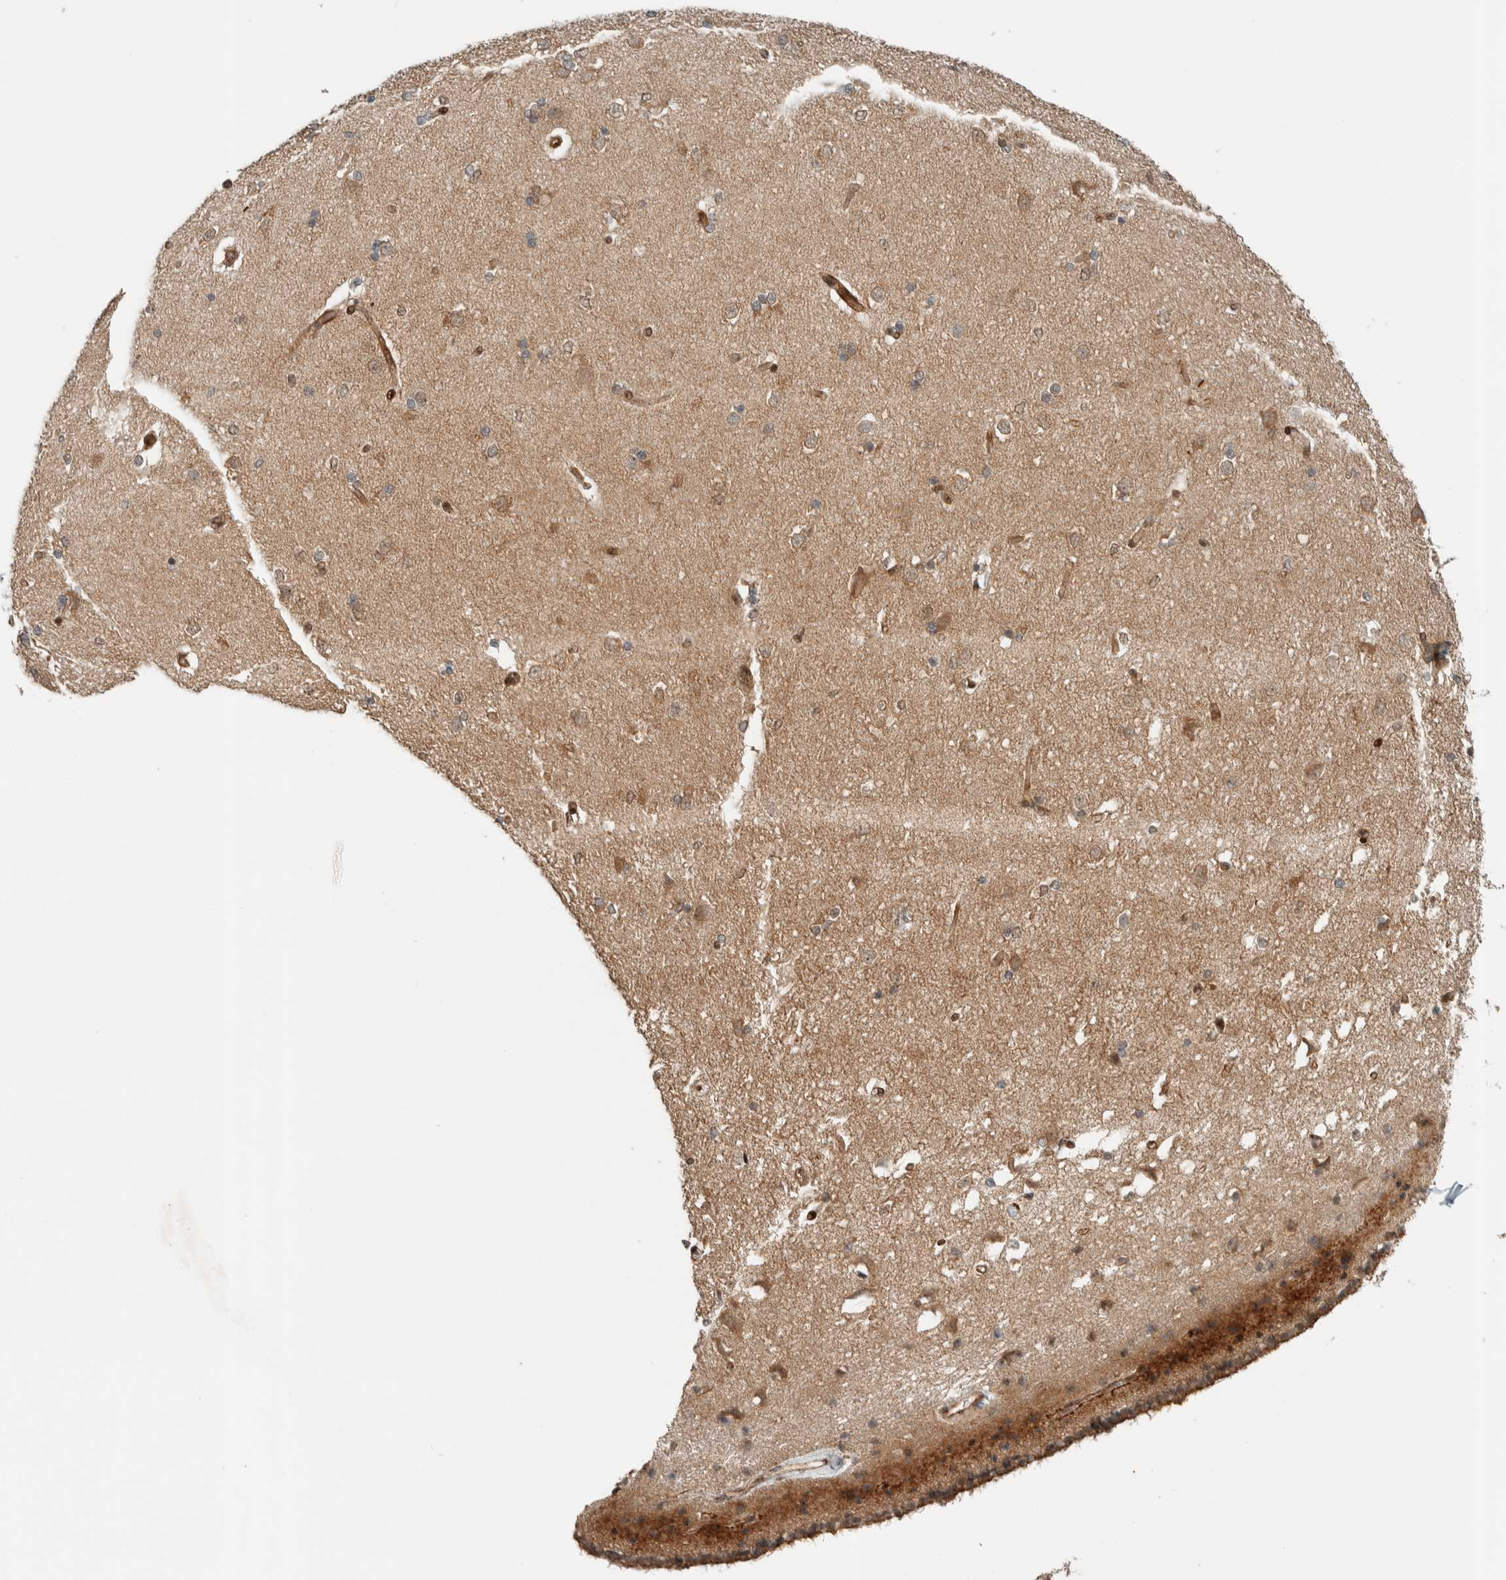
{"staining": {"intensity": "moderate", "quantity": "<25%", "location": "cytoplasmic/membranous"}, "tissue": "caudate", "cell_type": "Glial cells", "image_type": "normal", "snomed": [{"axis": "morphology", "description": "Normal tissue, NOS"}, {"axis": "topography", "description": "Lateral ventricle wall"}], "caption": "Immunohistochemical staining of normal human caudate shows moderate cytoplasmic/membranous protein positivity in approximately <25% of glial cells.", "gene": "STXBP4", "patient": {"sex": "female", "age": 19}}